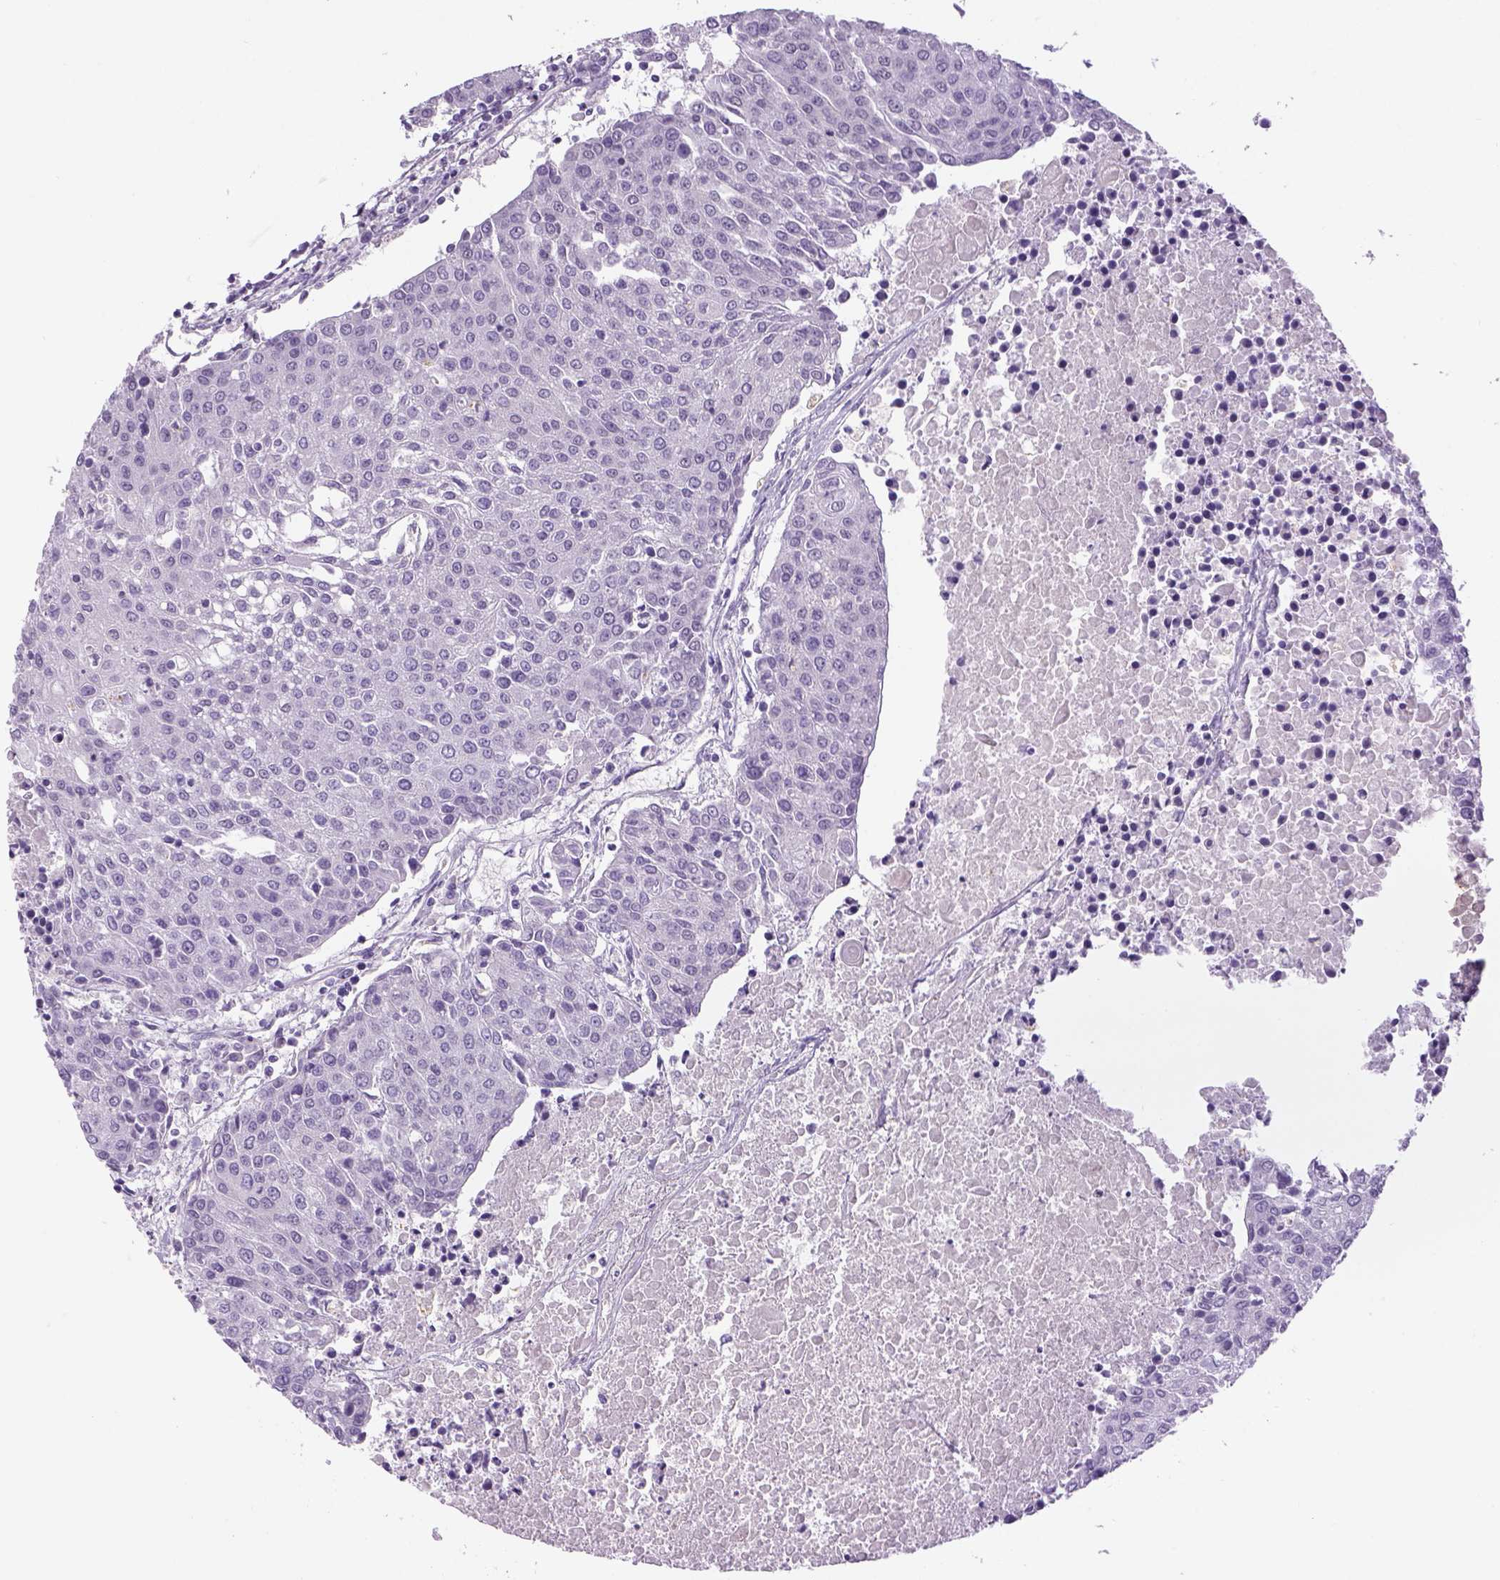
{"staining": {"intensity": "negative", "quantity": "none", "location": "none"}, "tissue": "urothelial cancer", "cell_type": "Tumor cells", "image_type": "cancer", "snomed": [{"axis": "morphology", "description": "Urothelial carcinoma, High grade"}, {"axis": "topography", "description": "Urinary bladder"}], "caption": "Tumor cells show no significant protein staining in high-grade urothelial carcinoma. (Stains: DAB (3,3'-diaminobenzidine) immunohistochemistry (IHC) with hematoxylin counter stain, Microscopy: brightfield microscopy at high magnification).", "gene": "DBH", "patient": {"sex": "female", "age": 85}}